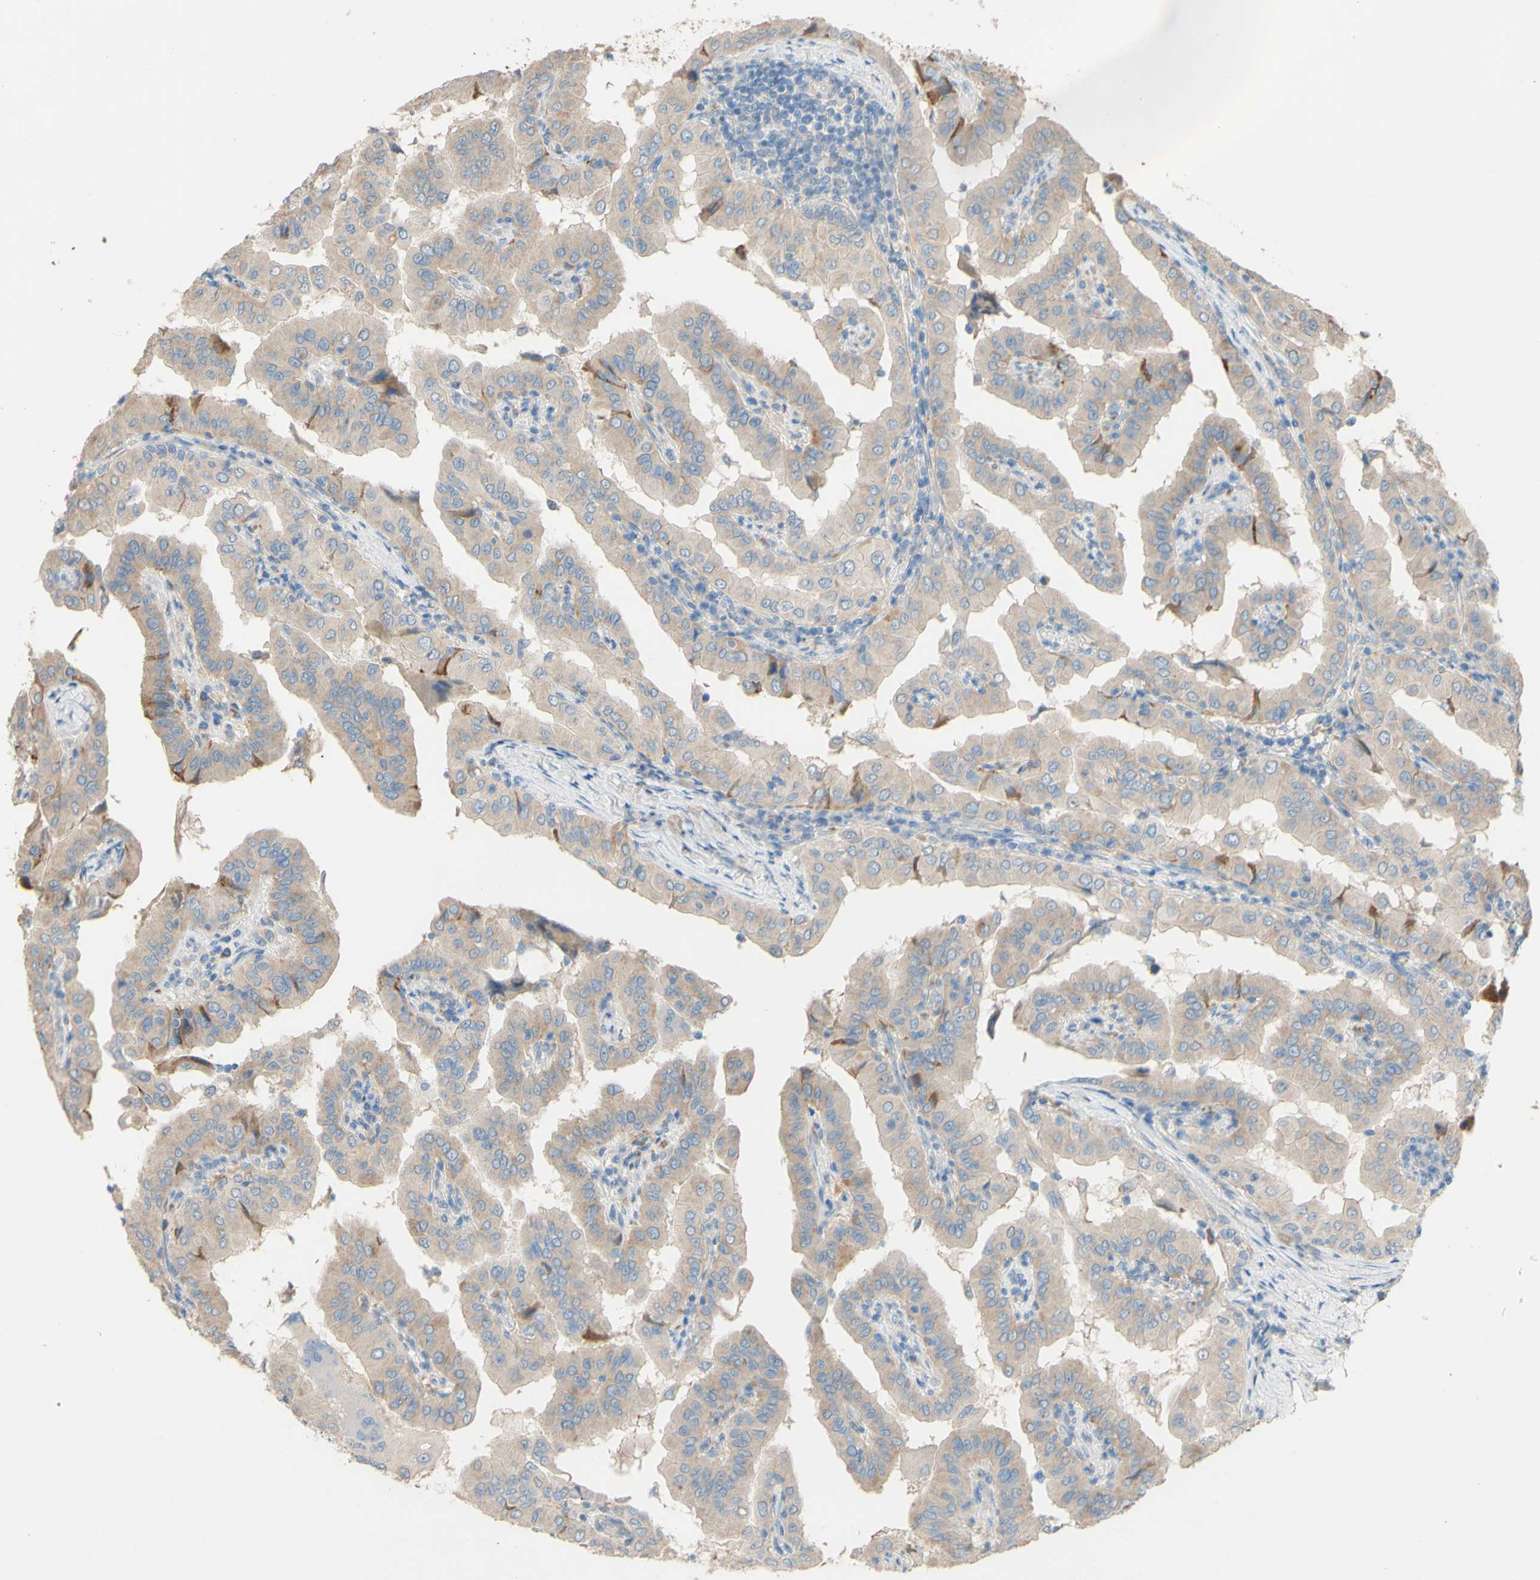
{"staining": {"intensity": "weak", "quantity": ">75%", "location": "cytoplasmic/membranous"}, "tissue": "thyroid cancer", "cell_type": "Tumor cells", "image_type": "cancer", "snomed": [{"axis": "morphology", "description": "Papillary adenocarcinoma, NOS"}, {"axis": "topography", "description": "Thyroid gland"}], "caption": "Tumor cells exhibit weak cytoplasmic/membranous staining in about >75% of cells in thyroid papillary adenocarcinoma.", "gene": "DKK3", "patient": {"sex": "male", "age": 33}}